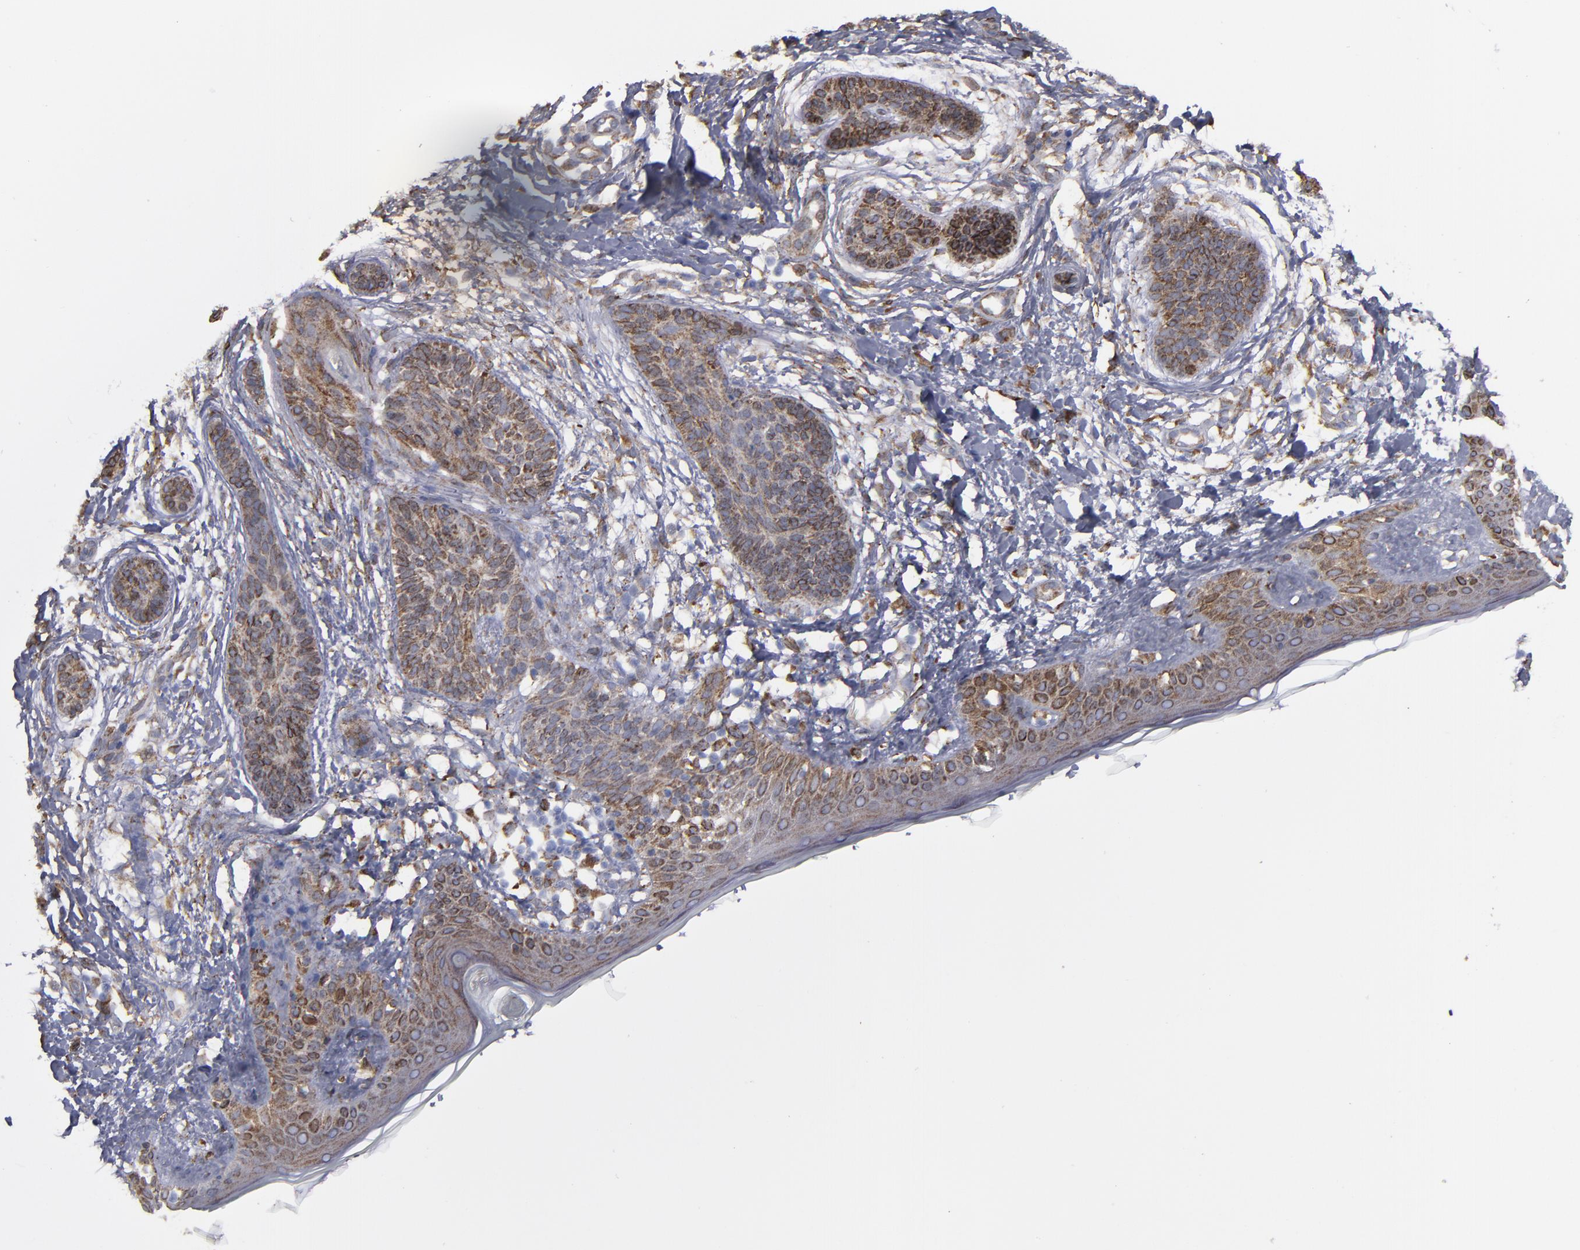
{"staining": {"intensity": "moderate", "quantity": ">75%", "location": "cytoplasmic/membranous"}, "tissue": "skin cancer", "cell_type": "Tumor cells", "image_type": "cancer", "snomed": [{"axis": "morphology", "description": "Normal tissue, NOS"}, {"axis": "morphology", "description": "Basal cell carcinoma"}, {"axis": "topography", "description": "Skin"}], "caption": "Approximately >75% of tumor cells in human skin cancer (basal cell carcinoma) exhibit moderate cytoplasmic/membranous protein expression as visualized by brown immunohistochemical staining.", "gene": "ERLIN2", "patient": {"sex": "male", "age": 63}}